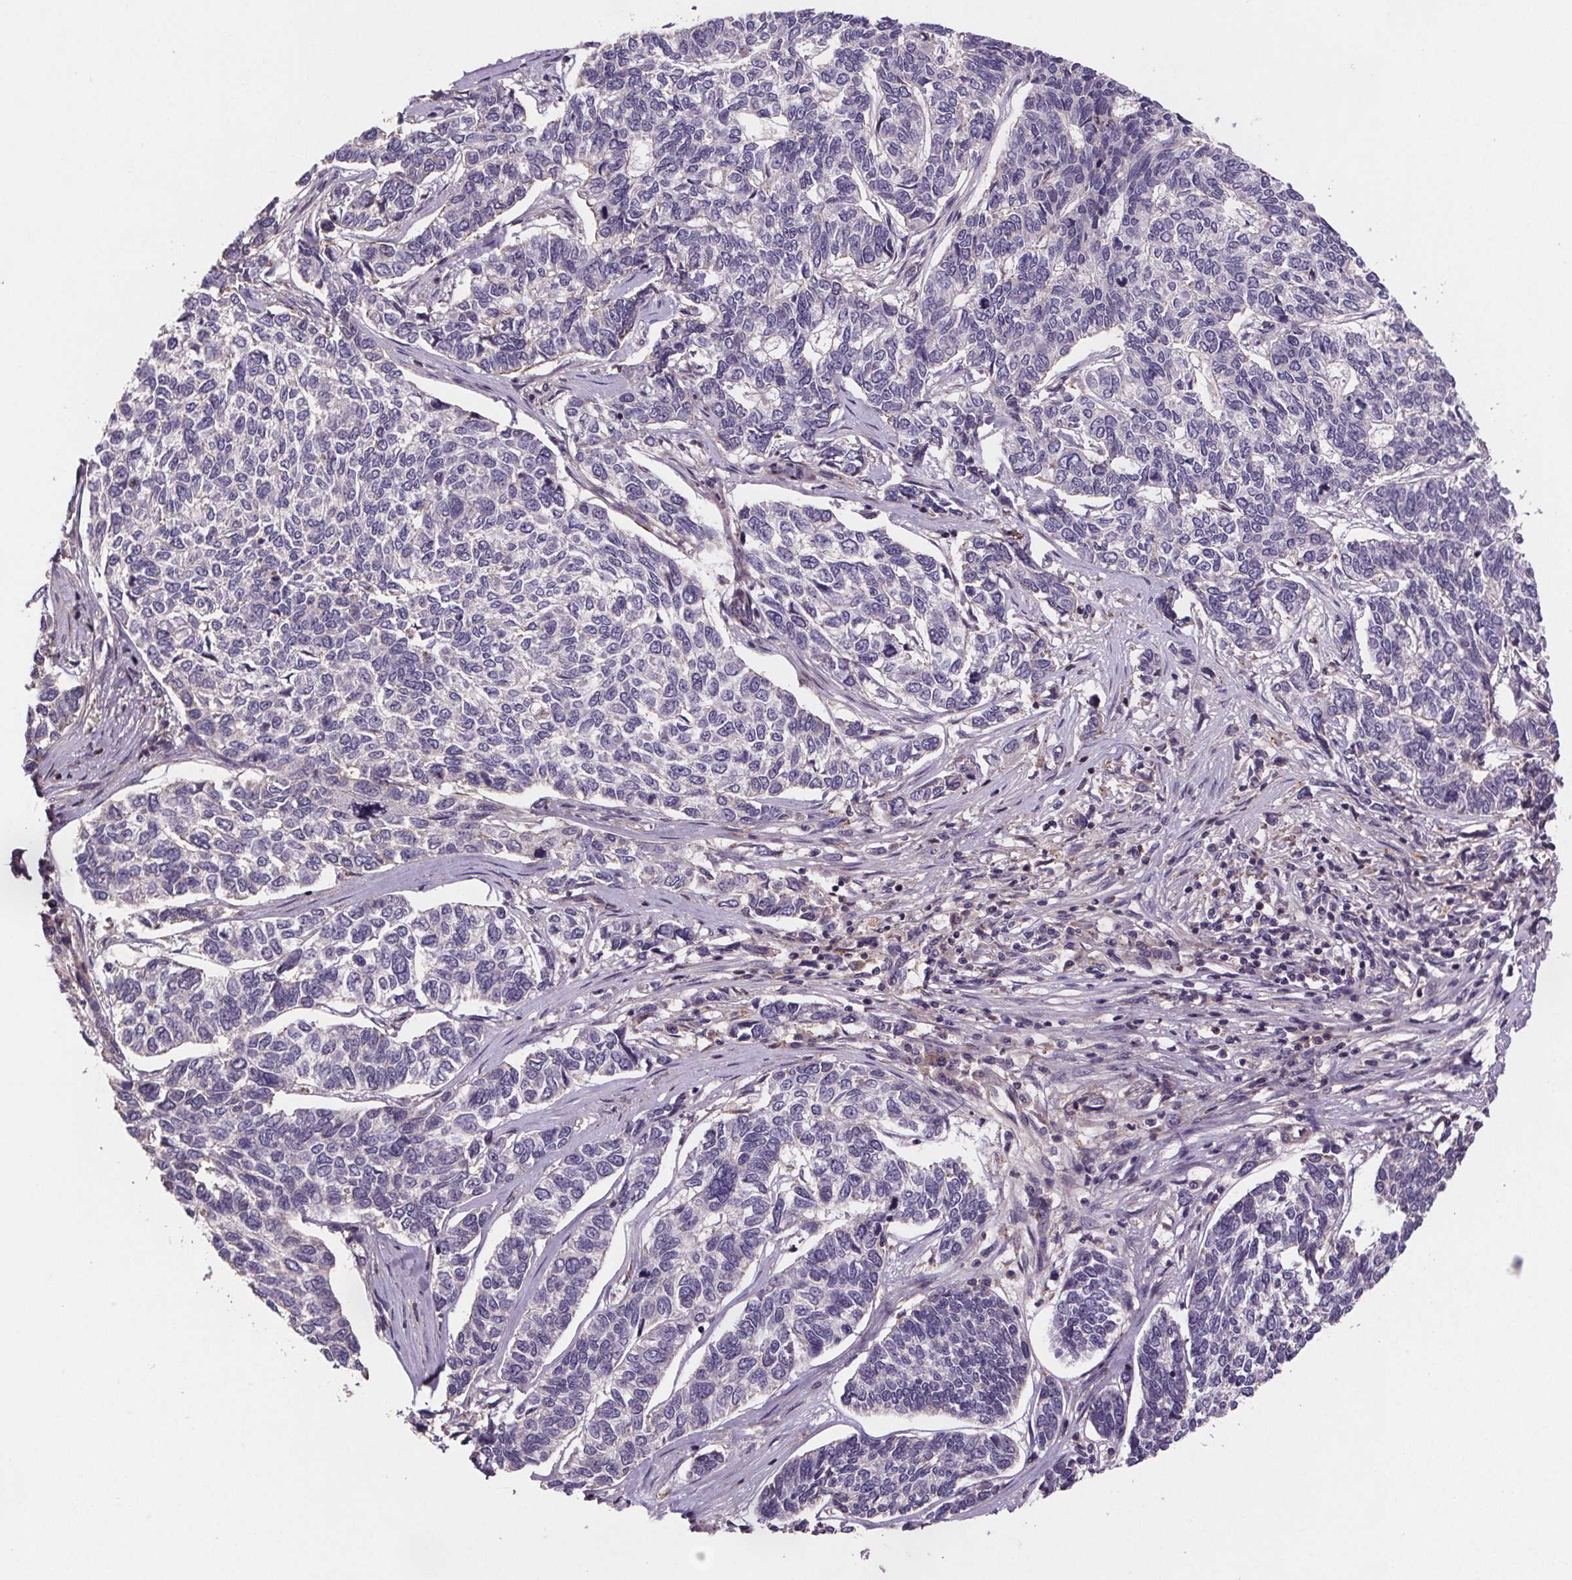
{"staining": {"intensity": "negative", "quantity": "none", "location": "none"}, "tissue": "skin cancer", "cell_type": "Tumor cells", "image_type": "cancer", "snomed": [{"axis": "morphology", "description": "Basal cell carcinoma"}, {"axis": "topography", "description": "Skin"}], "caption": "Tumor cells show no significant protein expression in skin cancer.", "gene": "CLN3", "patient": {"sex": "female", "age": 65}}